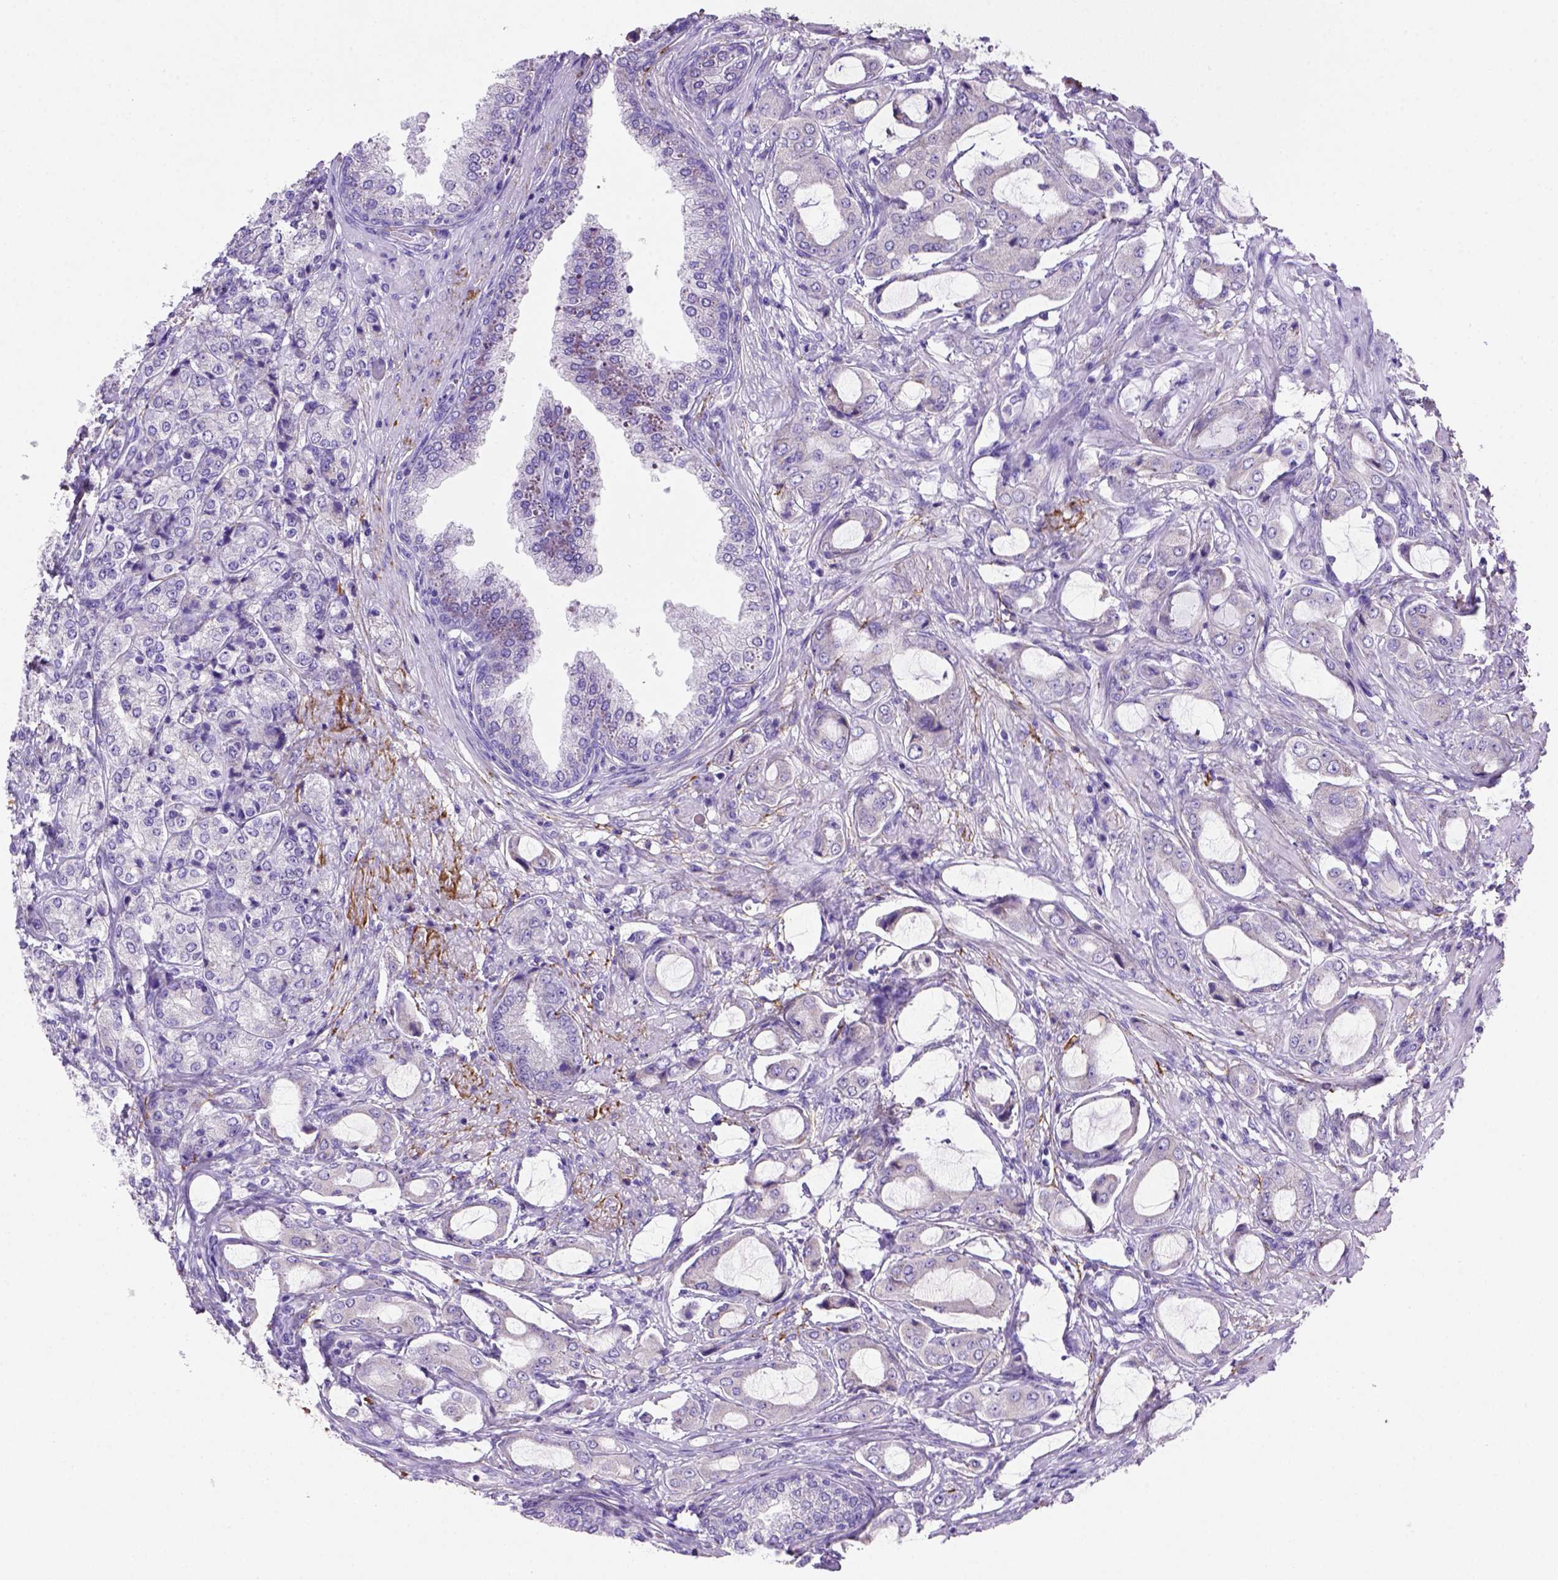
{"staining": {"intensity": "negative", "quantity": "none", "location": "none"}, "tissue": "prostate cancer", "cell_type": "Tumor cells", "image_type": "cancer", "snomed": [{"axis": "morphology", "description": "Adenocarcinoma, NOS"}, {"axis": "topography", "description": "Prostate"}], "caption": "Immunohistochemistry of human prostate adenocarcinoma exhibits no expression in tumor cells. (Stains: DAB immunohistochemistry (IHC) with hematoxylin counter stain, Microscopy: brightfield microscopy at high magnification).", "gene": "SIRPD", "patient": {"sex": "male", "age": 63}}